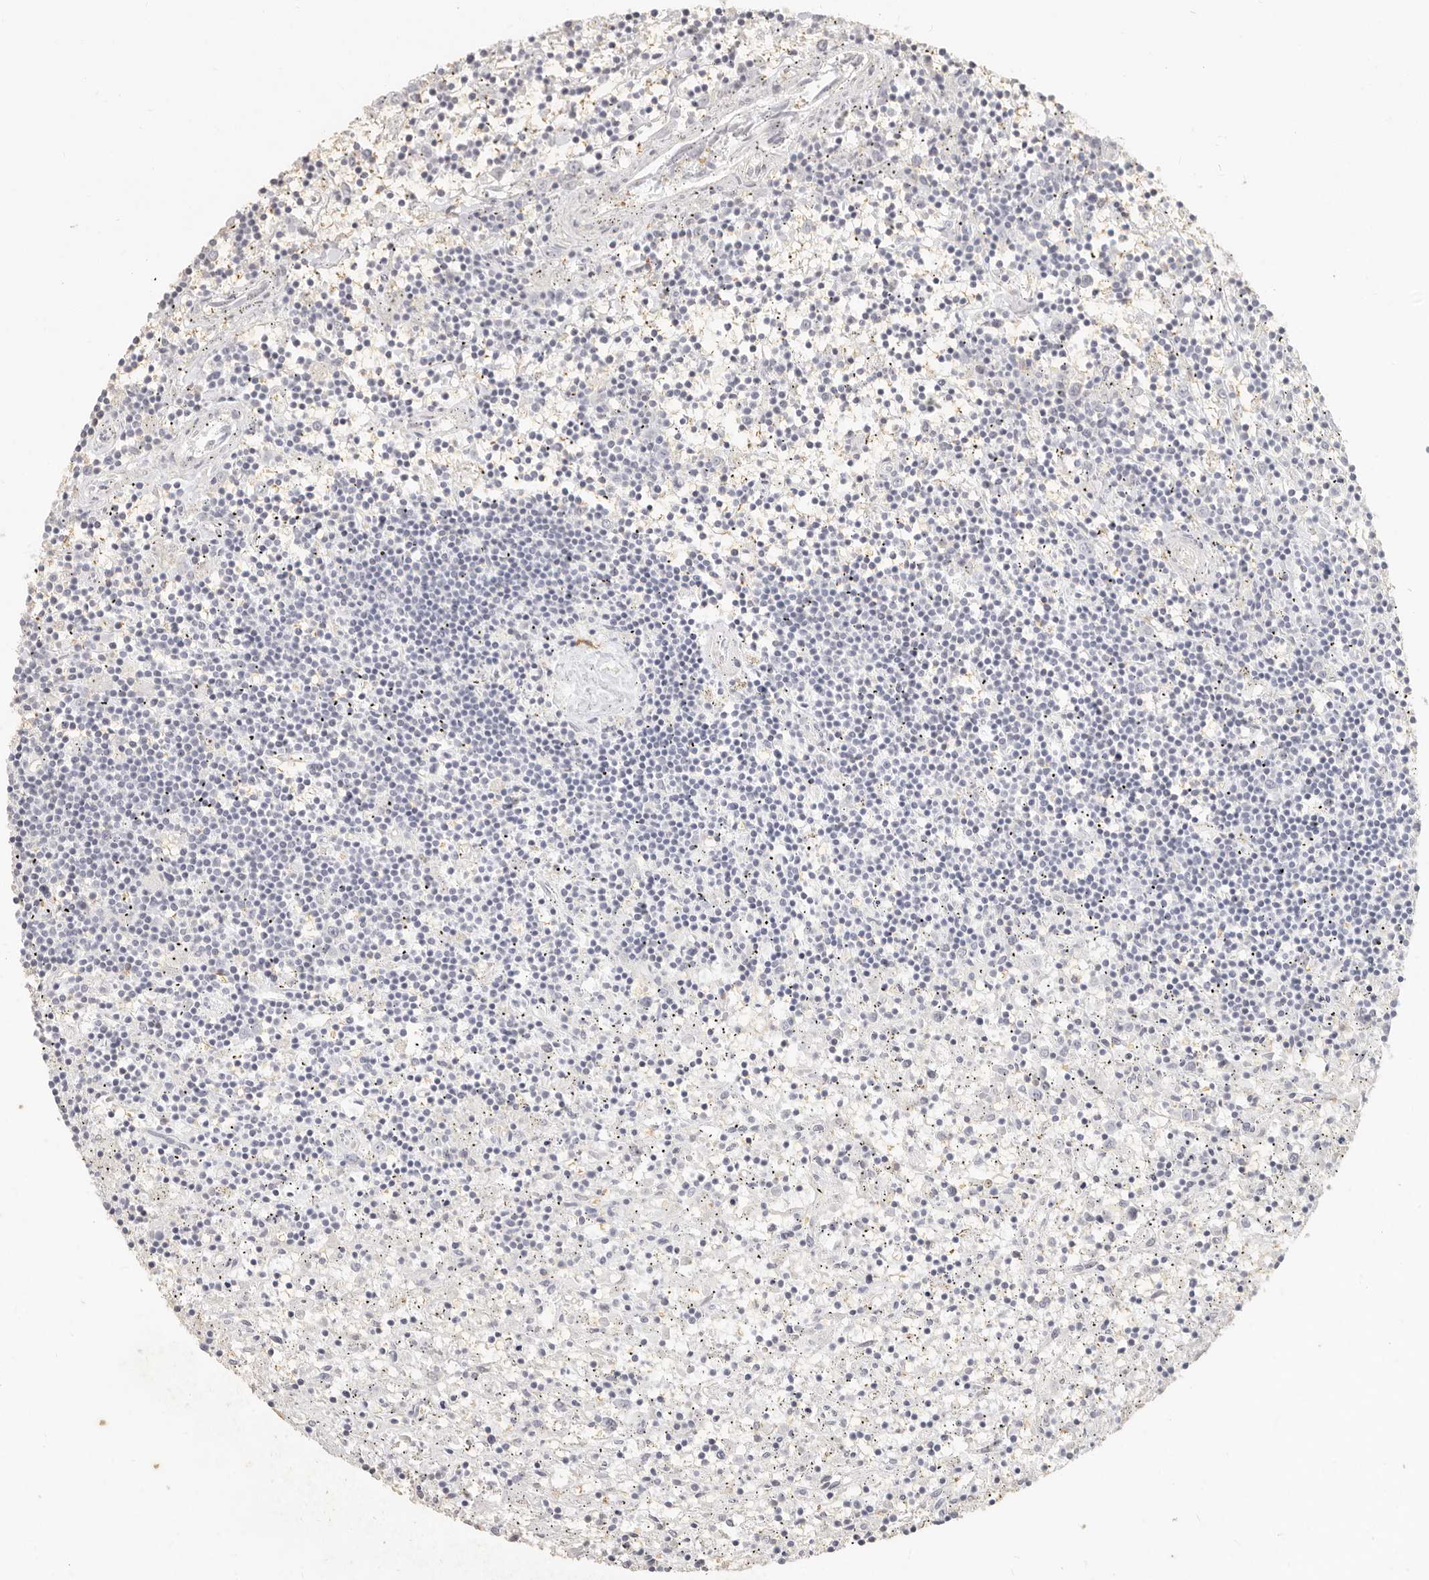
{"staining": {"intensity": "negative", "quantity": "none", "location": "none"}, "tissue": "lymphoma", "cell_type": "Tumor cells", "image_type": "cancer", "snomed": [{"axis": "morphology", "description": "Malignant lymphoma, non-Hodgkin's type, Low grade"}, {"axis": "topography", "description": "Spleen"}], "caption": "The micrograph displays no staining of tumor cells in lymphoma. (Immunohistochemistry (ihc), brightfield microscopy, high magnification).", "gene": "NIBAN1", "patient": {"sex": "male", "age": 76}}